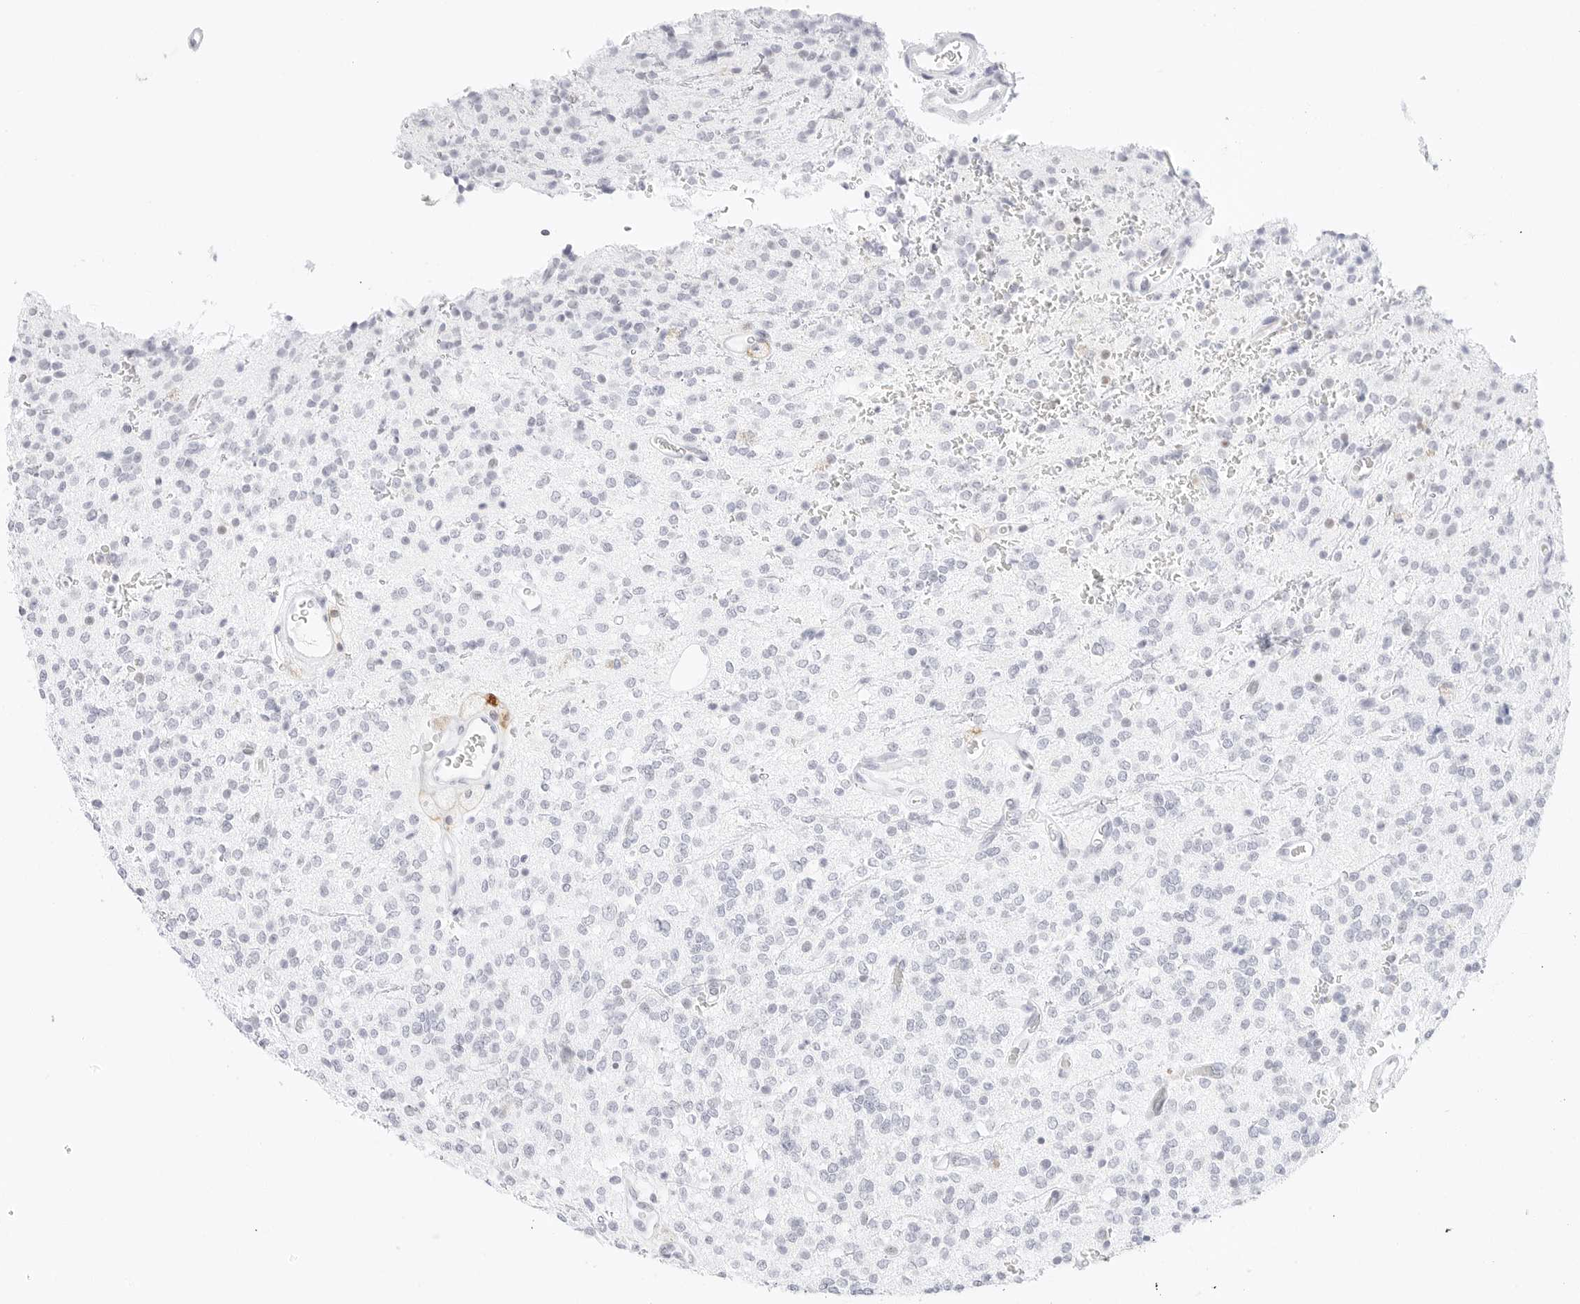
{"staining": {"intensity": "negative", "quantity": "none", "location": "none"}, "tissue": "glioma", "cell_type": "Tumor cells", "image_type": "cancer", "snomed": [{"axis": "morphology", "description": "Glioma, malignant, High grade"}, {"axis": "topography", "description": "Brain"}], "caption": "Tumor cells are negative for protein expression in human high-grade glioma (malignant). Brightfield microscopy of immunohistochemistry stained with DAB (3,3'-diaminobenzidine) (brown) and hematoxylin (blue), captured at high magnification.", "gene": "CDH1", "patient": {"sex": "male", "age": 34}}